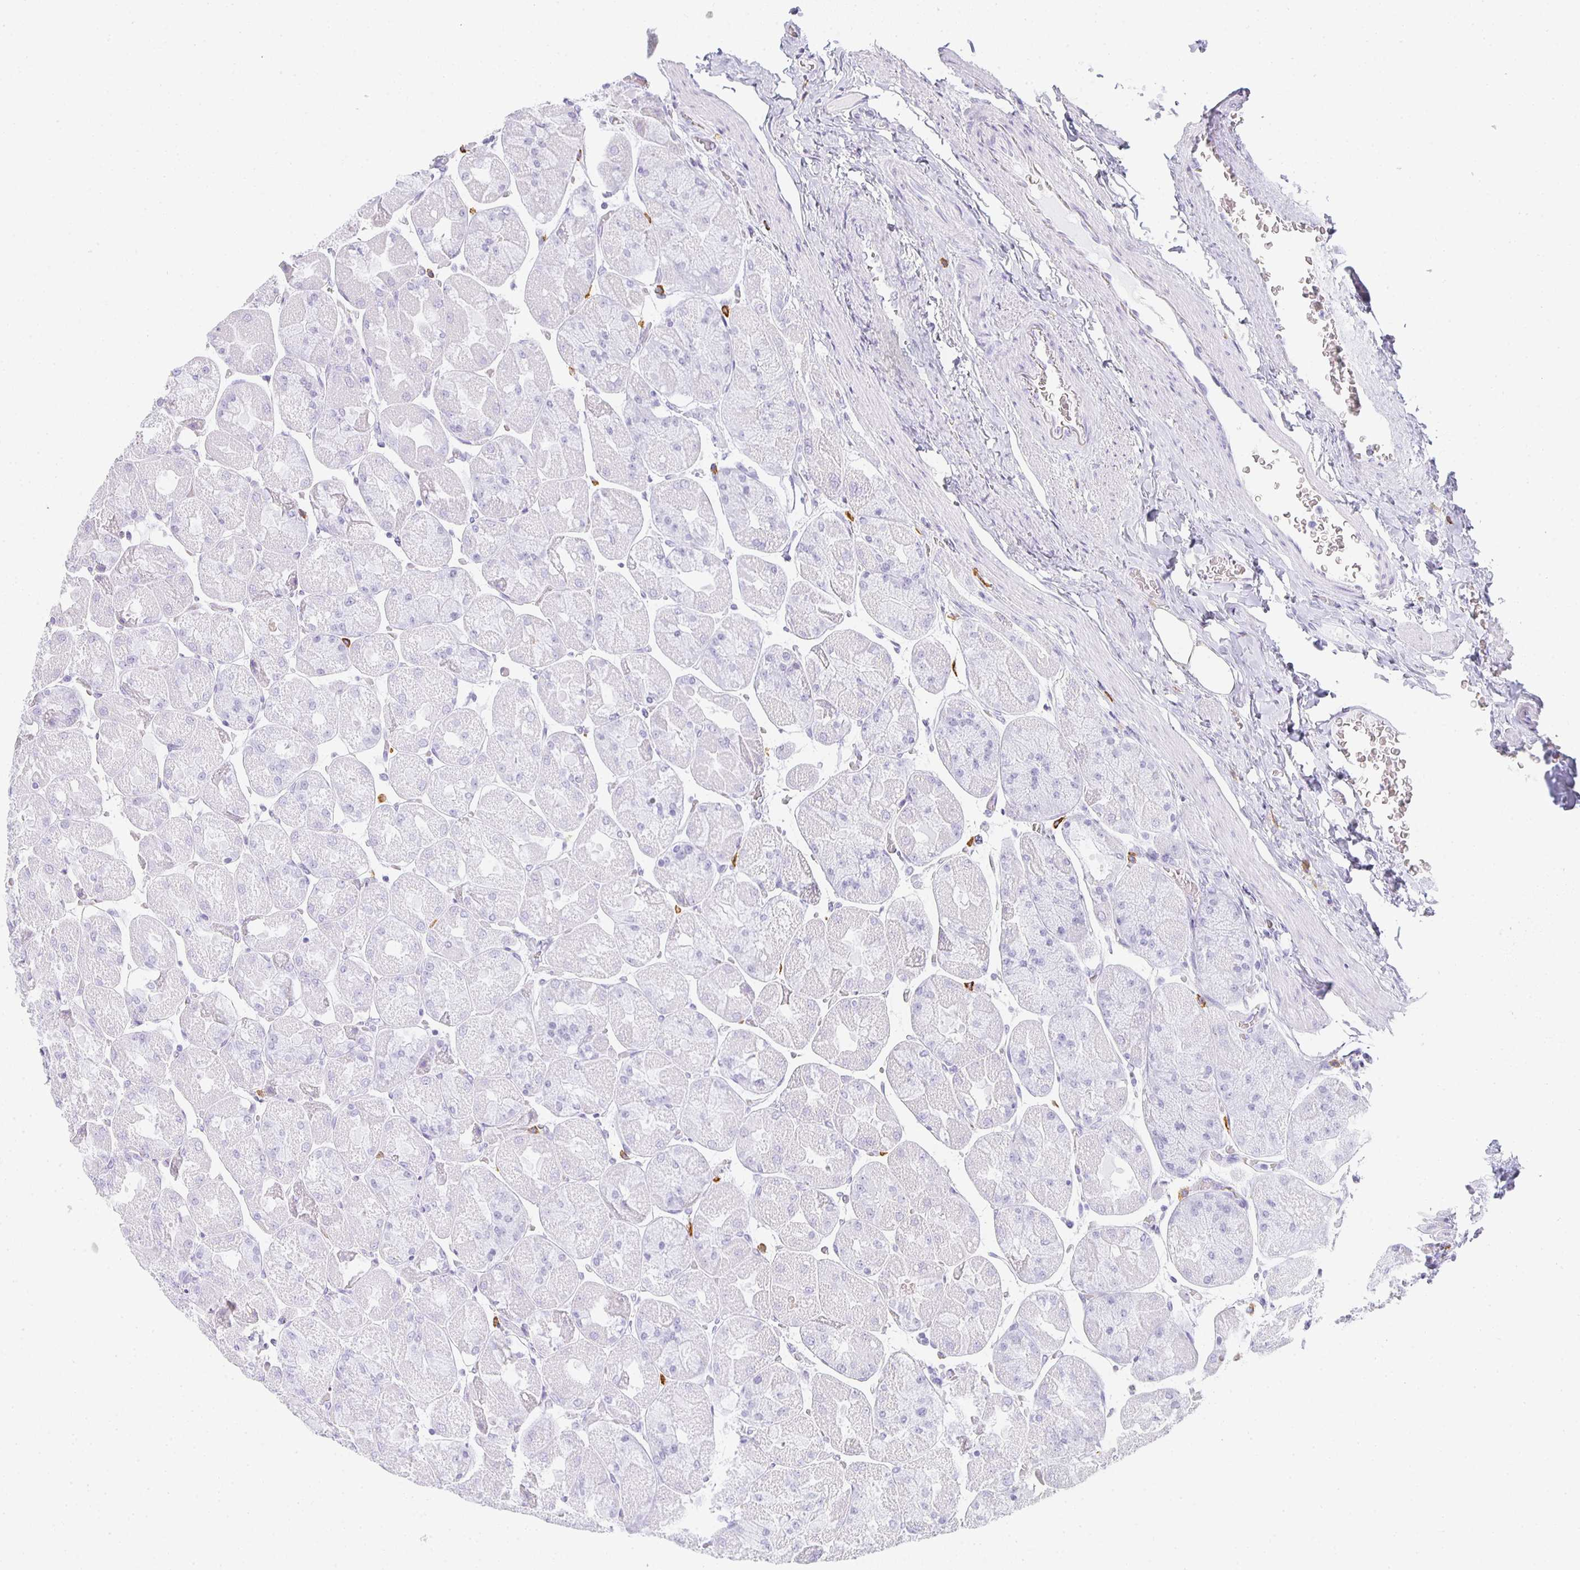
{"staining": {"intensity": "negative", "quantity": "none", "location": "none"}, "tissue": "stomach", "cell_type": "Glandular cells", "image_type": "normal", "snomed": [{"axis": "morphology", "description": "Normal tissue, NOS"}, {"axis": "topography", "description": "Stomach"}], "caption": "The photomicrograph demonstrates no staining of glandular cells in benign stomach.", "gene": "TPSD1", "patient": {"sex": "female", "age": 61}}